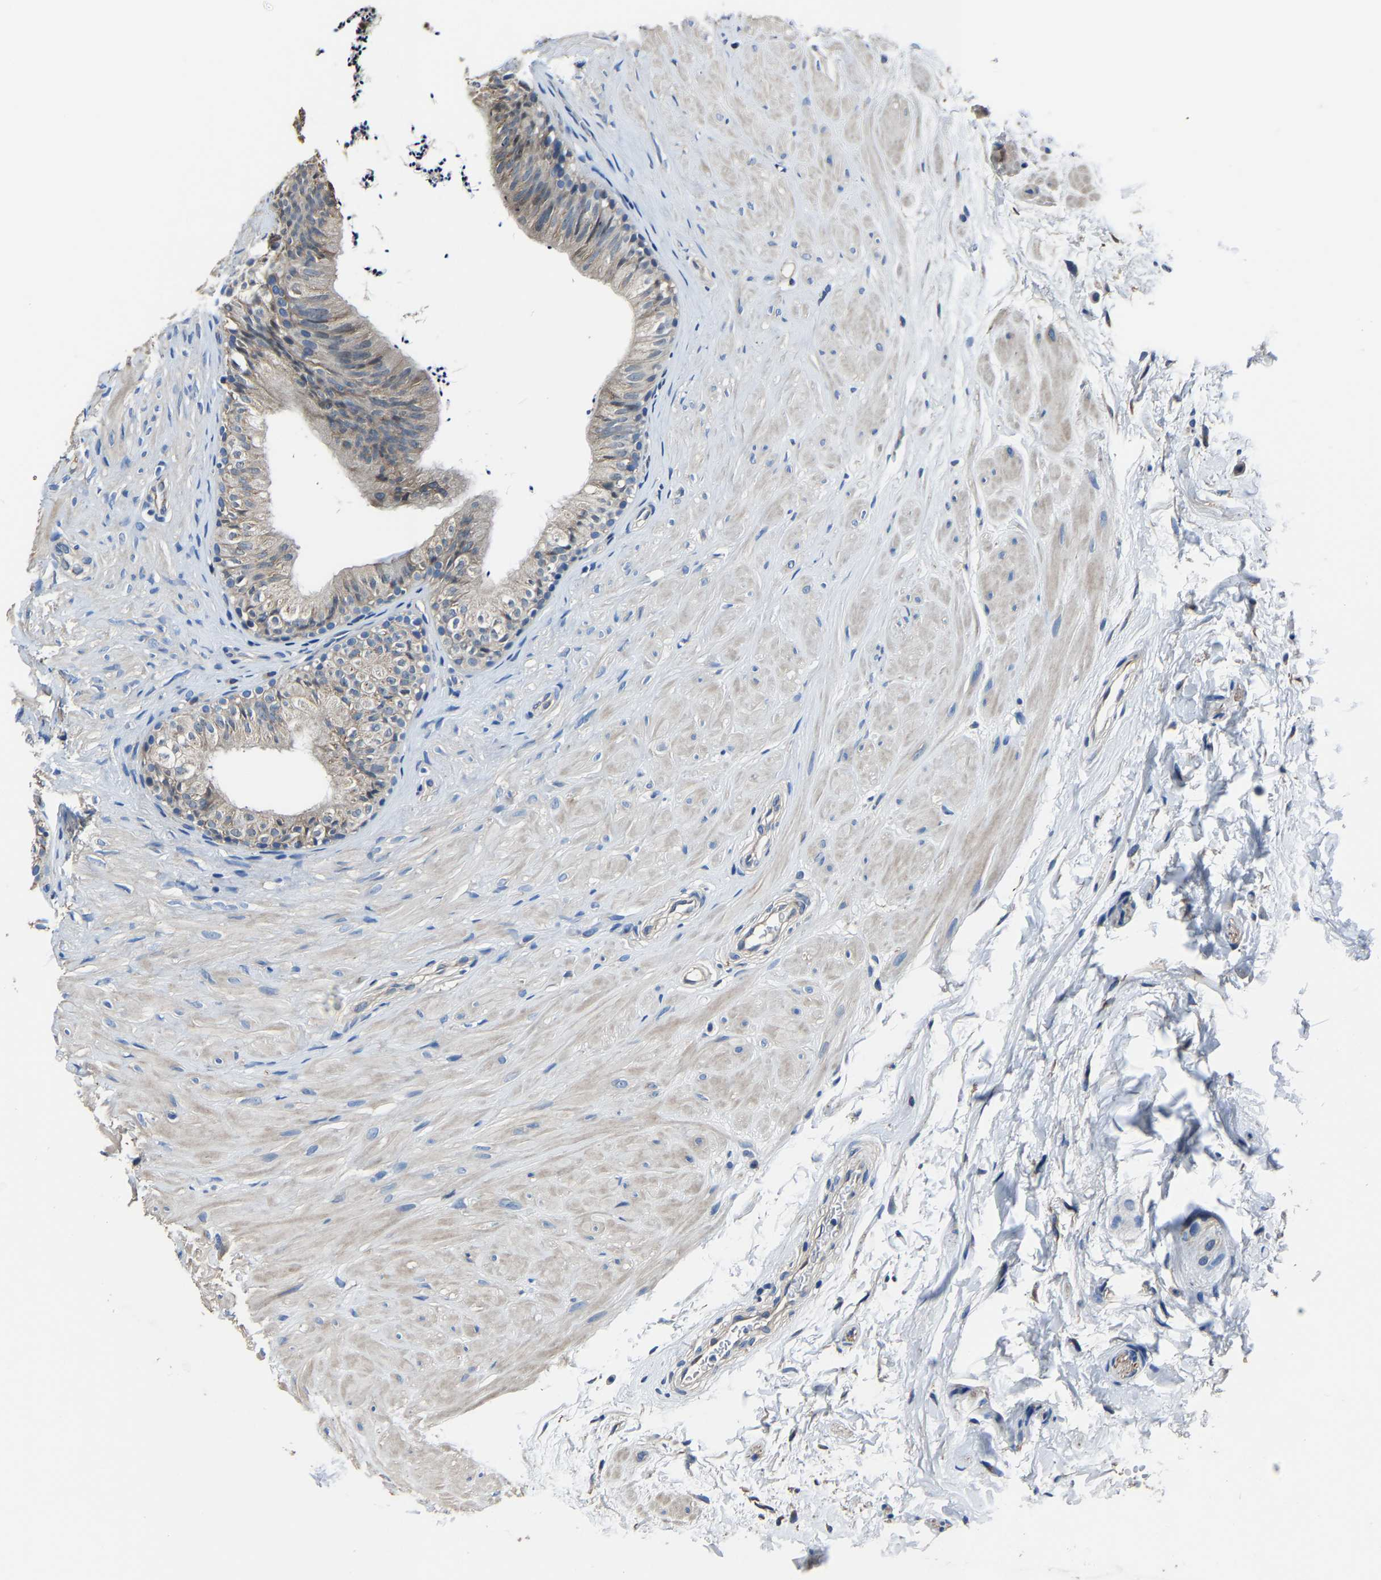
{"staining": {"intensity": "weak", "quantity": "<25%", "location": "cytoplasmic/membranous"}, "tissue": "epididymis", "cell_type": "Glandular cells", "image_type": "normal", "snomed": [{"axis": "morphology", "description": "Normal tissue, NOS"}, {"axis": "topography", "description": "Epididymis"}], "caption": "A high-resolution photomicrograph shows IHC staining of normal epididymis, which exhibits no significant expression in glandular cells.", "gene": "STRBP", "patient": {"sex": "male", "age": 56}}